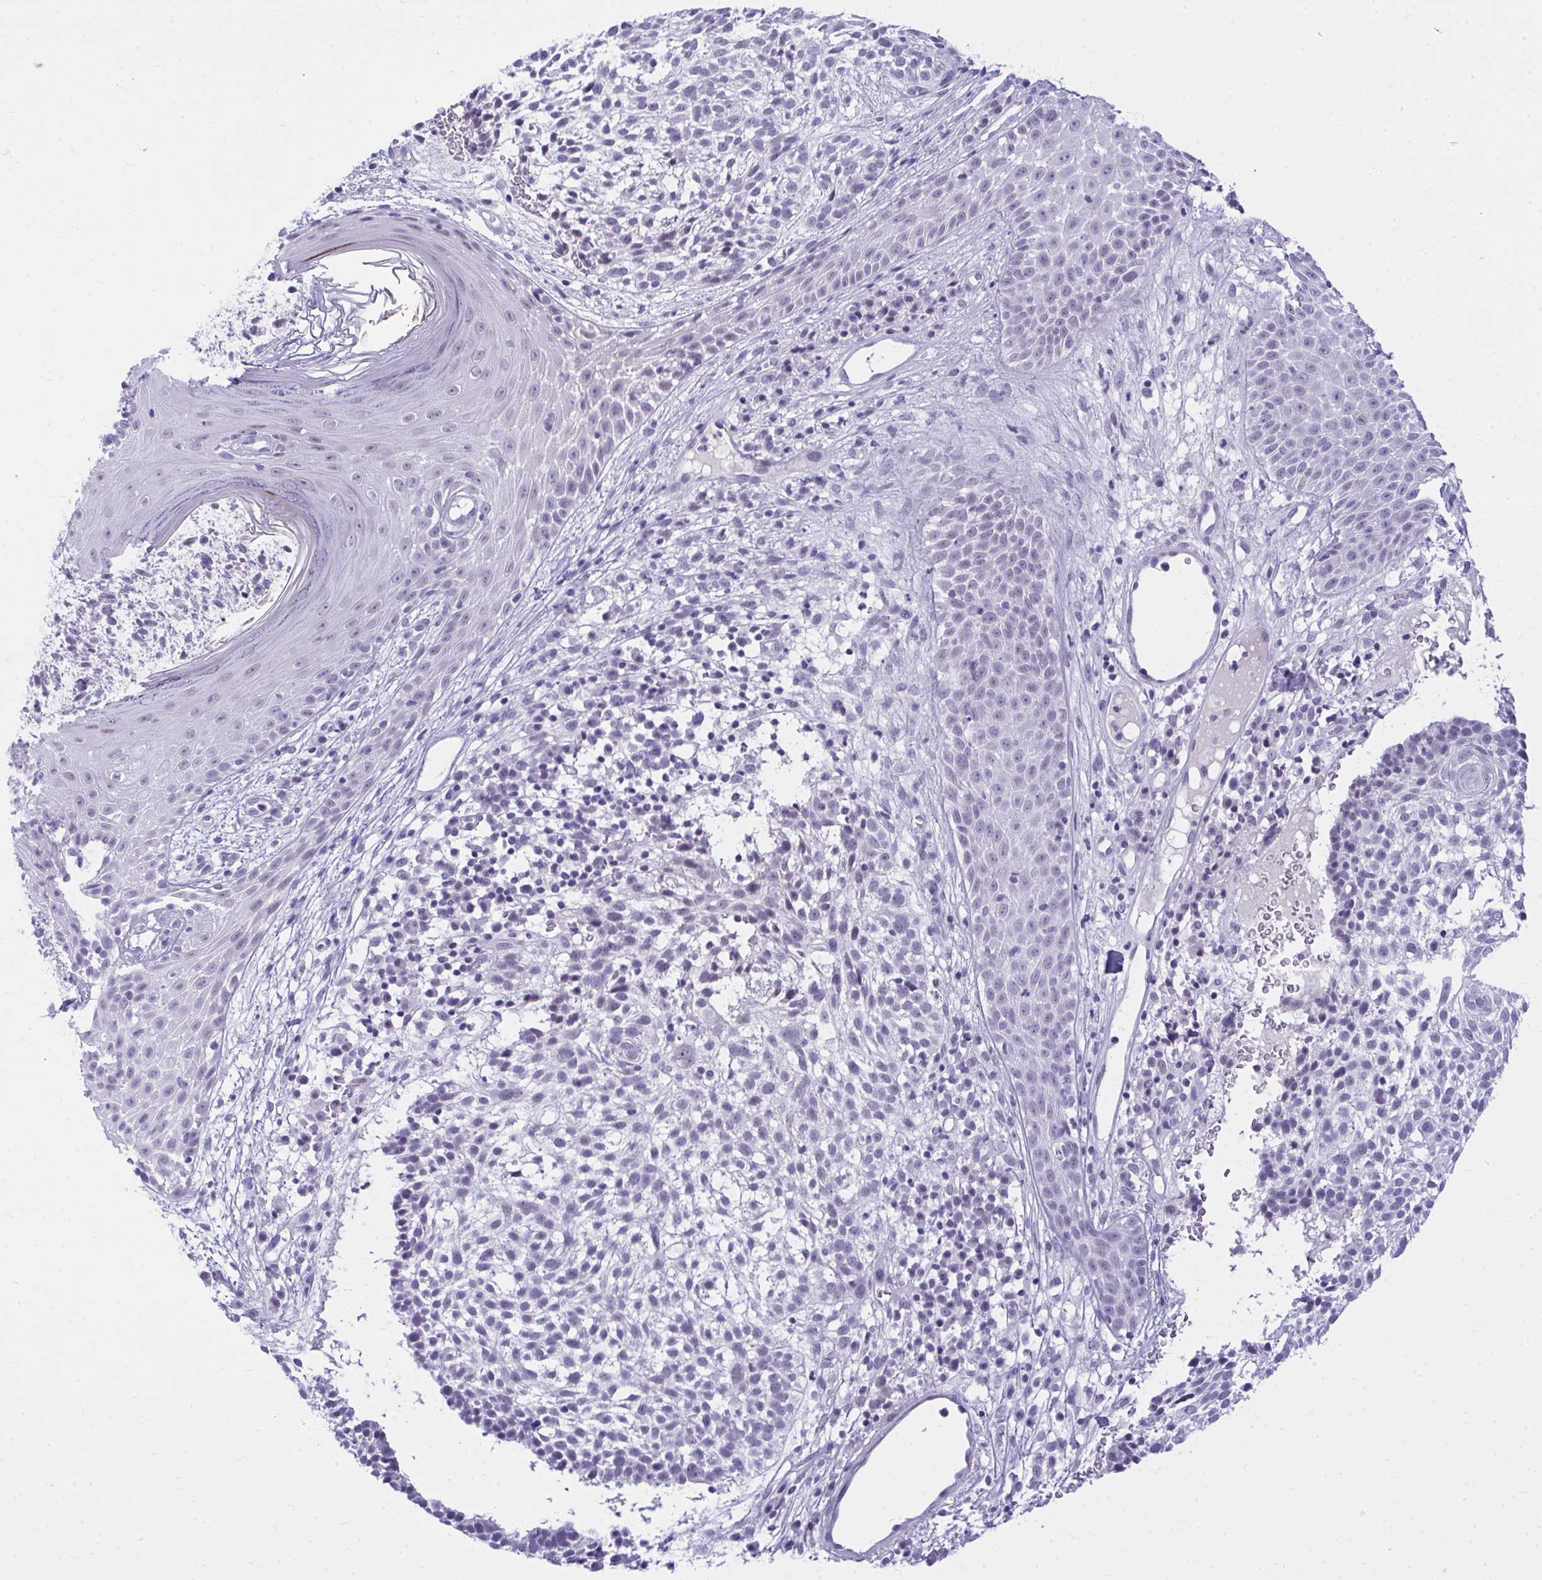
{"staining": {"intensity": "negative", "quantity": "none", "location": "none"}, "tissue": "skin cancer", "cell_type": "Tumor cells", "image_type": "cancer", "snomed": [{"axis": "morphology", "description": "Basal cell carcinoma"}, {"axis": "topography", "description": "Skin"}, {"axis": "topography", "description": "Skin of scalp"}], "caption": "This is a photomicrograph of immunohistochemistry (IHC) staining of skin cancer (basal cell carcinoma), which shows no staining in tumor cells. The staining was performed using DAB (3,3'-diaminobenzidine) to visualize the protein expression in brown, while the nuclei were stained in blue with hematoxylin (Magnification: 20x).", "gene": "OR5F1", "patient": {"sex": "female", "age": 45}}